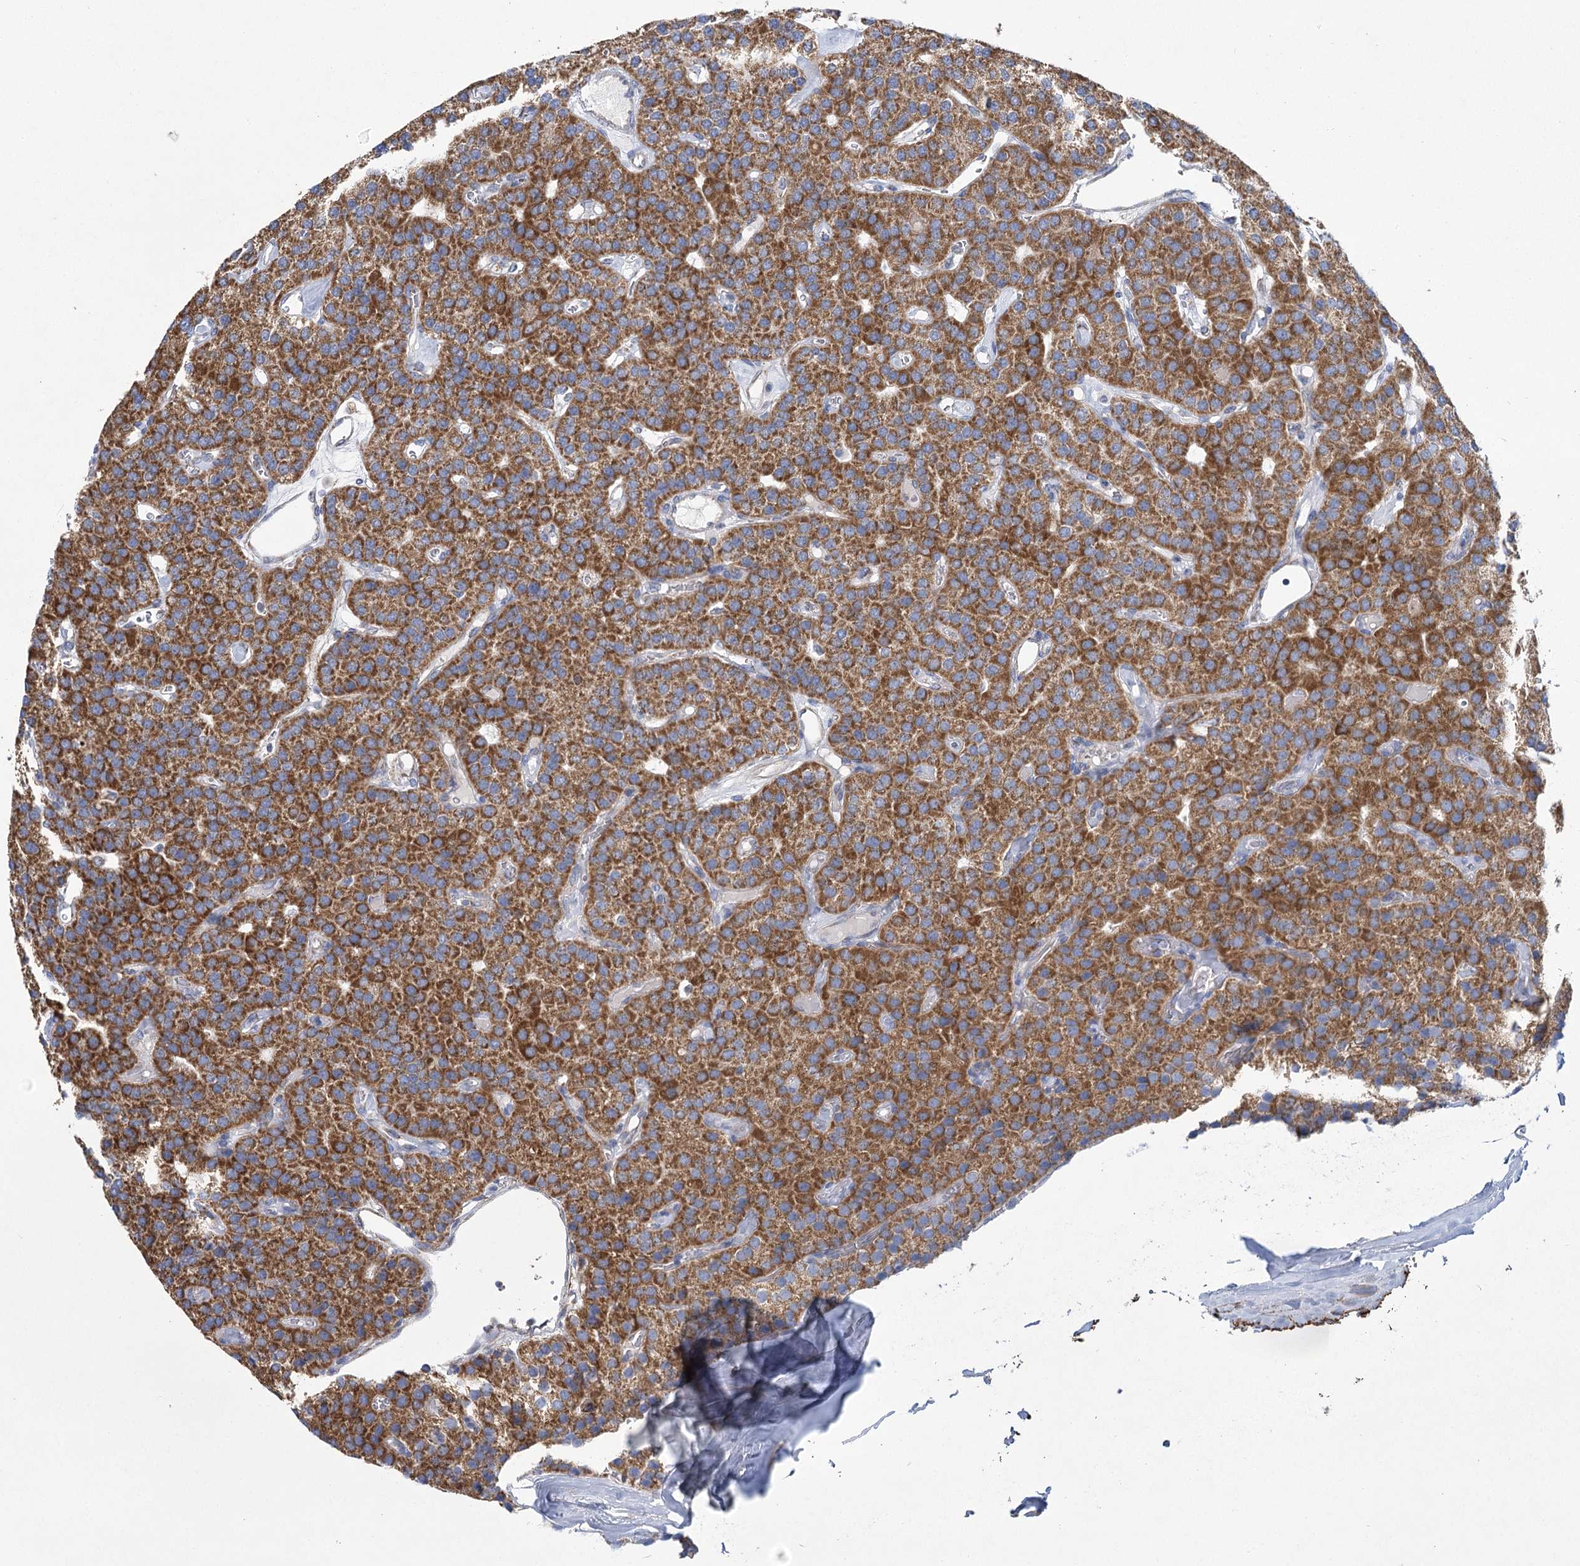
{"staining": {"intensity": "strong", "quantity": ">75%", "location": "cytoplasmic/membranous"}, "tissue": "parathyroid gland", "cell_type": "Glandular cells", "image_type": "normal", "snomed": [{"axis": "morphology", "description": "Normal tissue, NOS"}, {"axis": "morphology", "description": "Adenoma, NOS"}, {"axis": "topography", "description": "Parathyroid gland"}], "caption": "Immunohistochemistry (IHC) (DAB) staining of normal human parathyroid gland reveals strong cytoplasmic/membranous protein expression in about >75% of glandular cells. (Brightfield microscopy of DAB IHC at high magnification).", "gene": "SNX7", "patient": {"sex": "female", "age": 86}}